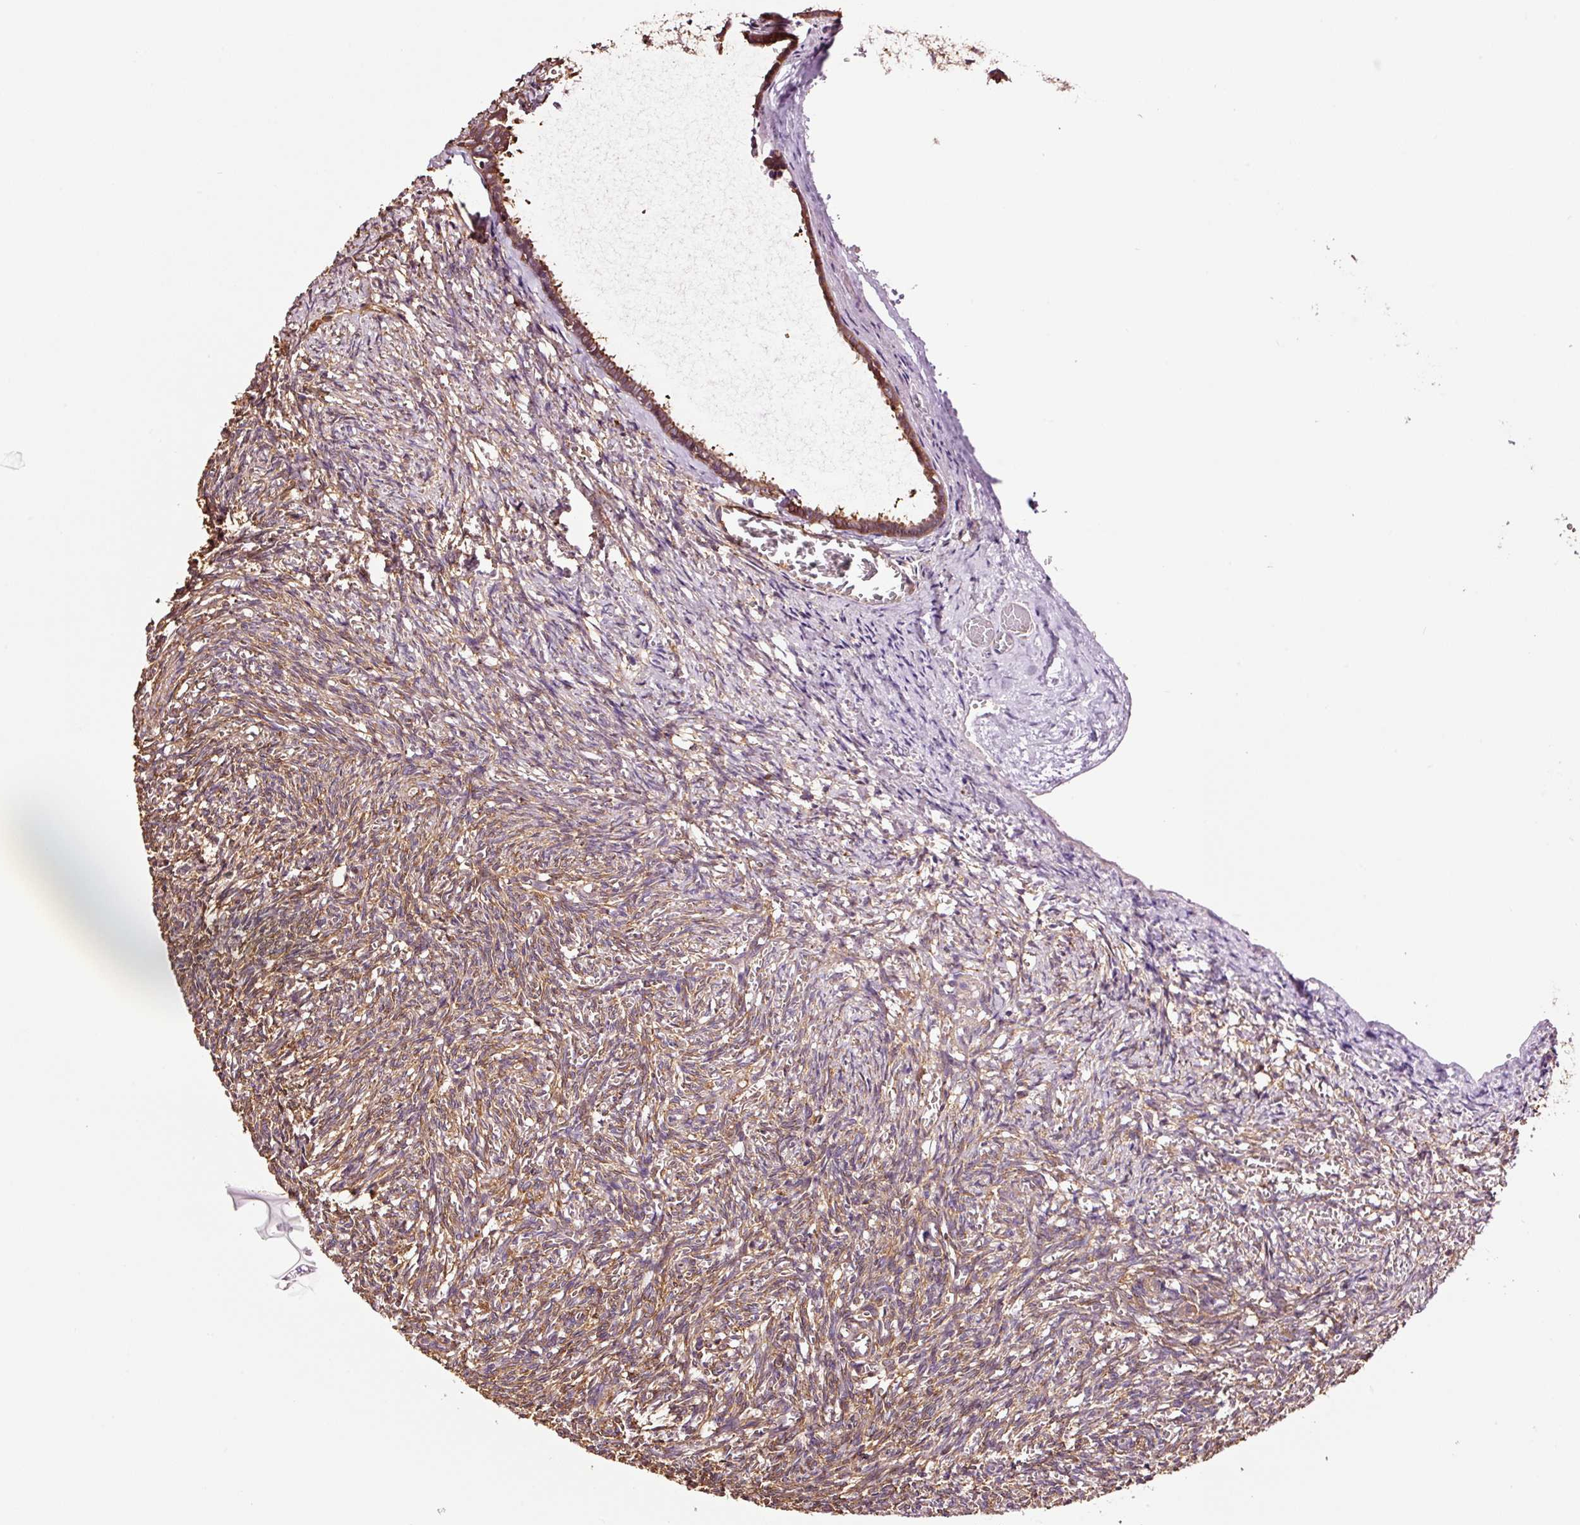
{"staining": {"intensity": "weak", "quantity": ">75%", "location": "cytoplasmic/membranous"}, "tissue": "ovary", "cell_type": "Follicle cells", "image_type": "normal", "snomed": [{"axis": "morphology", "description": "Normal tissue, NOS"}, {"axis": "topography", "description": "Ovary"}], "caption": "Weak cytoplasmic/membranous protein expression is identified in approximately >75% of follicle cells in ovary. (brown staining indicates protein expression, while blue staining denotes nuclei).", "gene": "METAP1", "patient": {"sex": "female", "age": 67}}